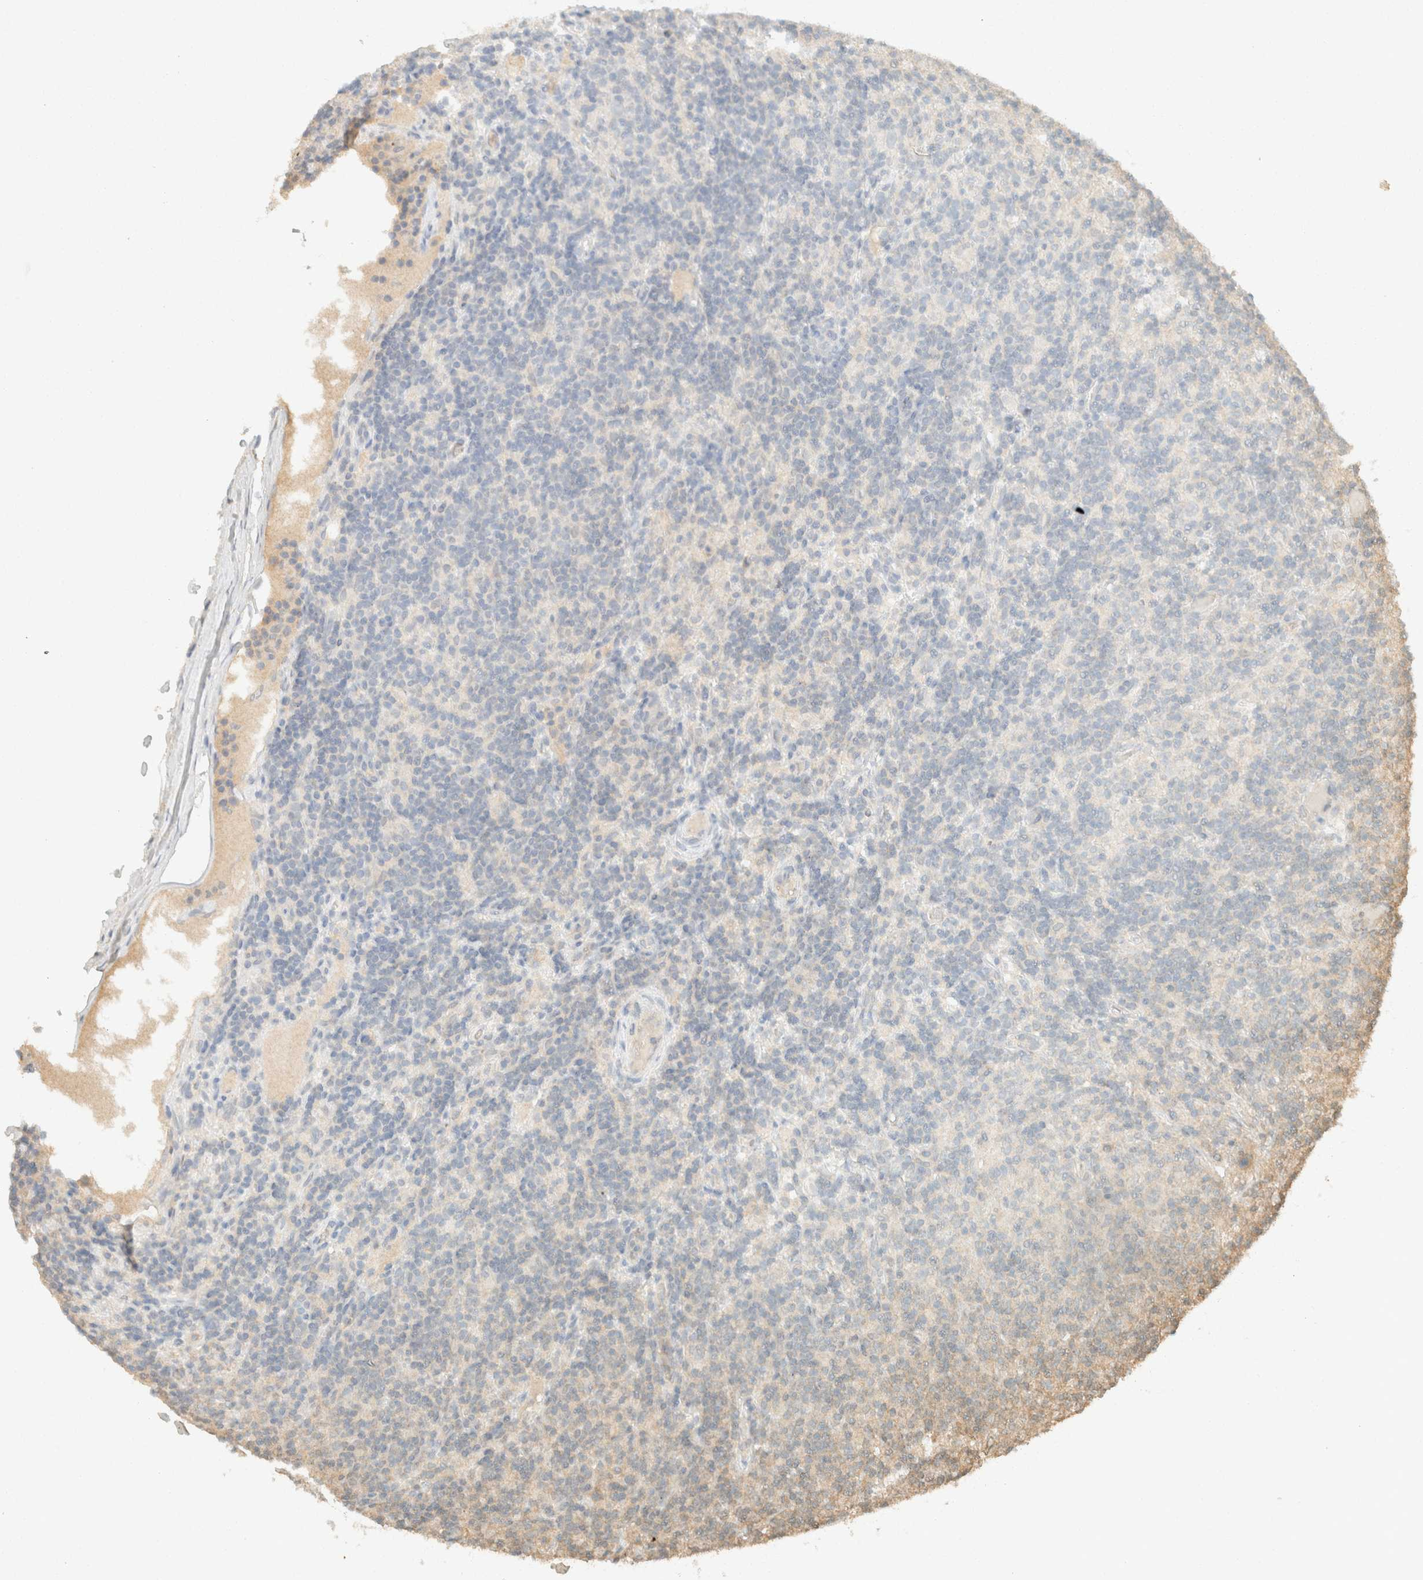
{"staining": {"intensity": "negative", "quantity": "none", "location": "none"}, "tissue": "lymphoma", "cell_type": "Tumor cells", "image_type": "cancer", "snomed": [{"axis": "morphology", "description": "Hodgkin's disease, NOS"}, {"axis": "topography", "description": "Lymph node"}], "caption": "Tumor cells are negative for protein expression in human lymphoma. The staining is performed using DAB (3,3'-diaminobenzidine) brown chromogen with nuclei counter-stained in using hematoxylin.", "gene": "GPA33", "patient": {"sex": "male", "age": 70}}